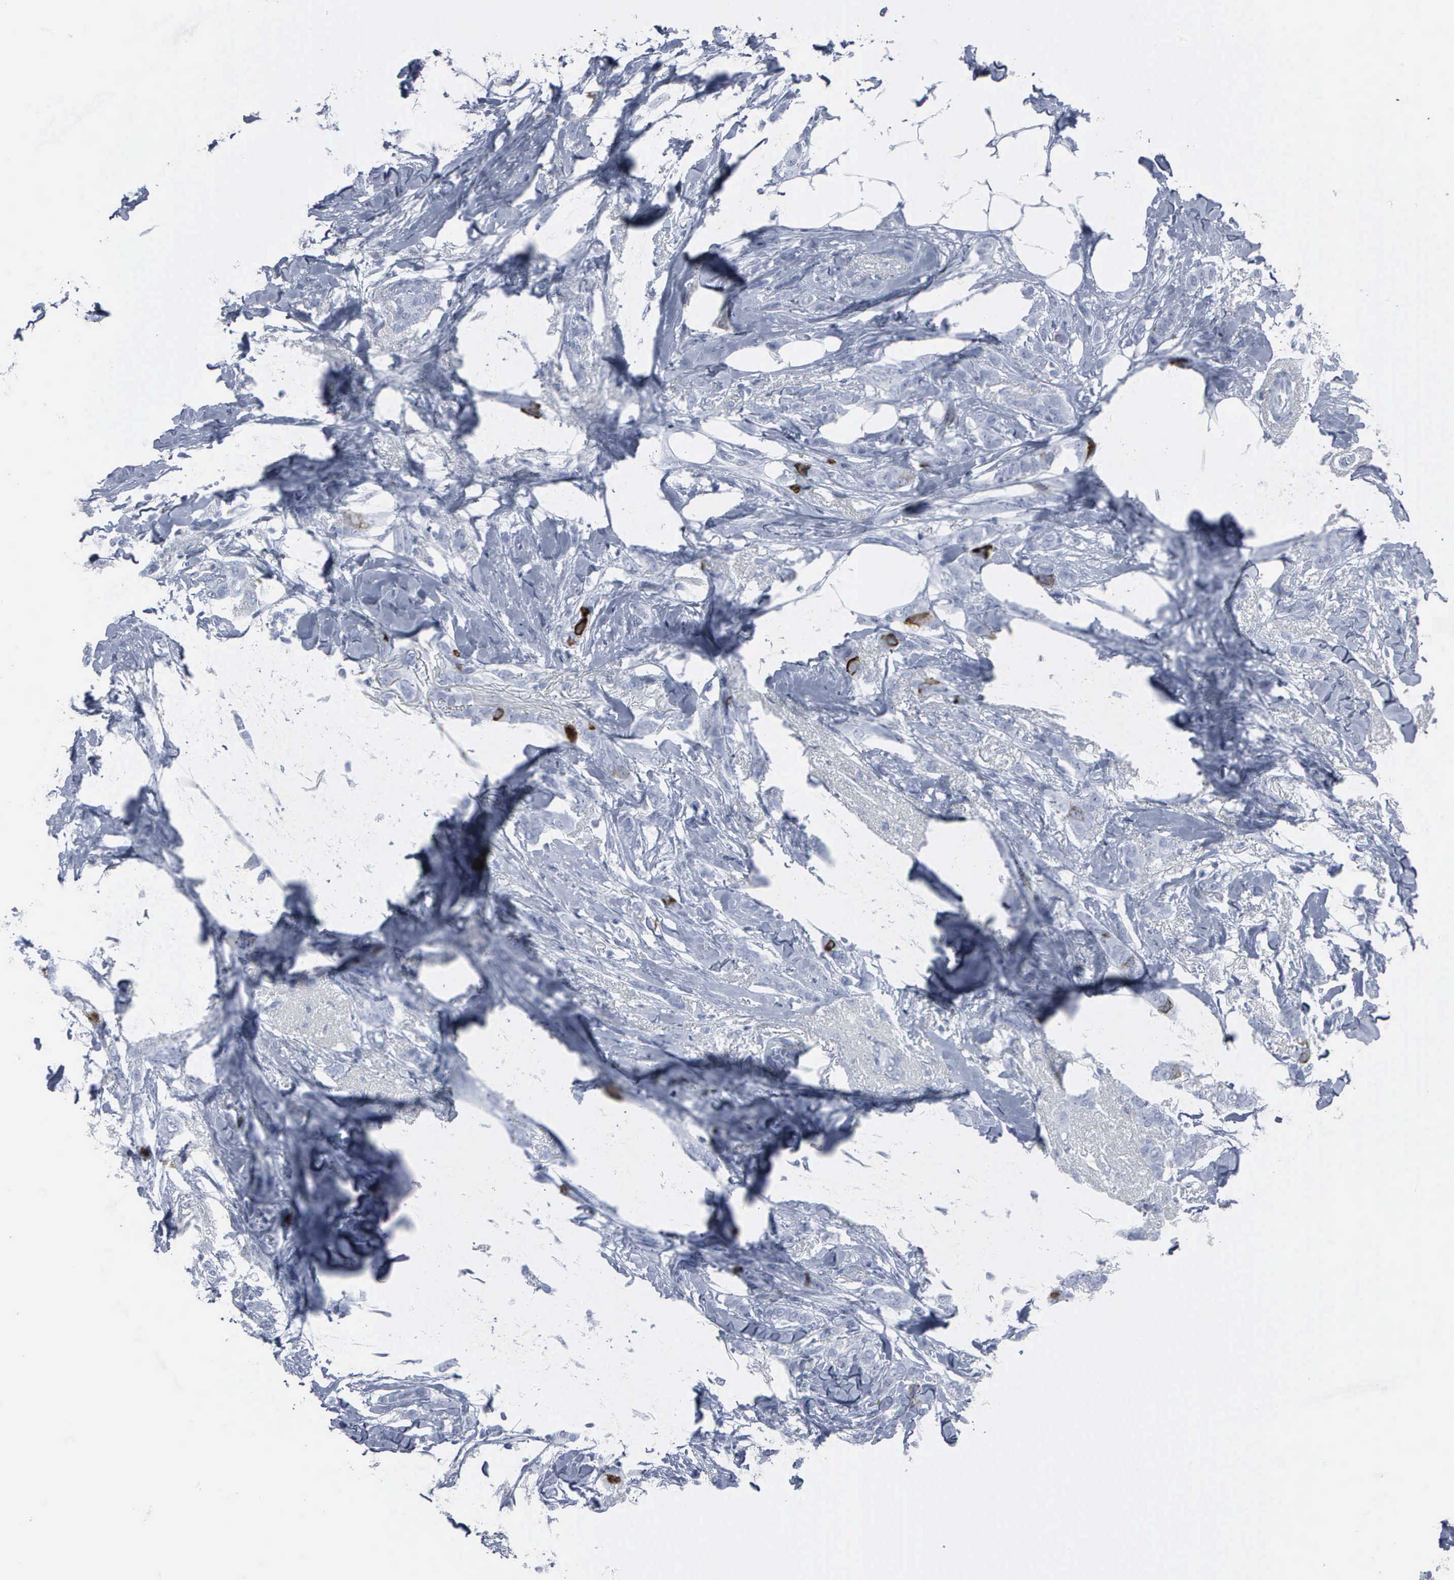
{"staining": {"intensity": "moderate", "quantity": "<25%", "location": "cytoplasmic/membranous"}, "tissue": "breast cancer", "cell_type": "Tumor cells", "image_type": "cancer", "snomed": [{"axis": "morphology", "description": "Lobular carcinoma"}, {"axis": "topography", "description": "Breast"}], "caption": "Immunohistochemical staining of human breast lobular carcinoma reveals low levels of moderate cytoplasmic/membranous positivity in approximately <25% of tumor cells.", "gene": "CCNB1", "patient": {"sex": "female", "age": 55}}